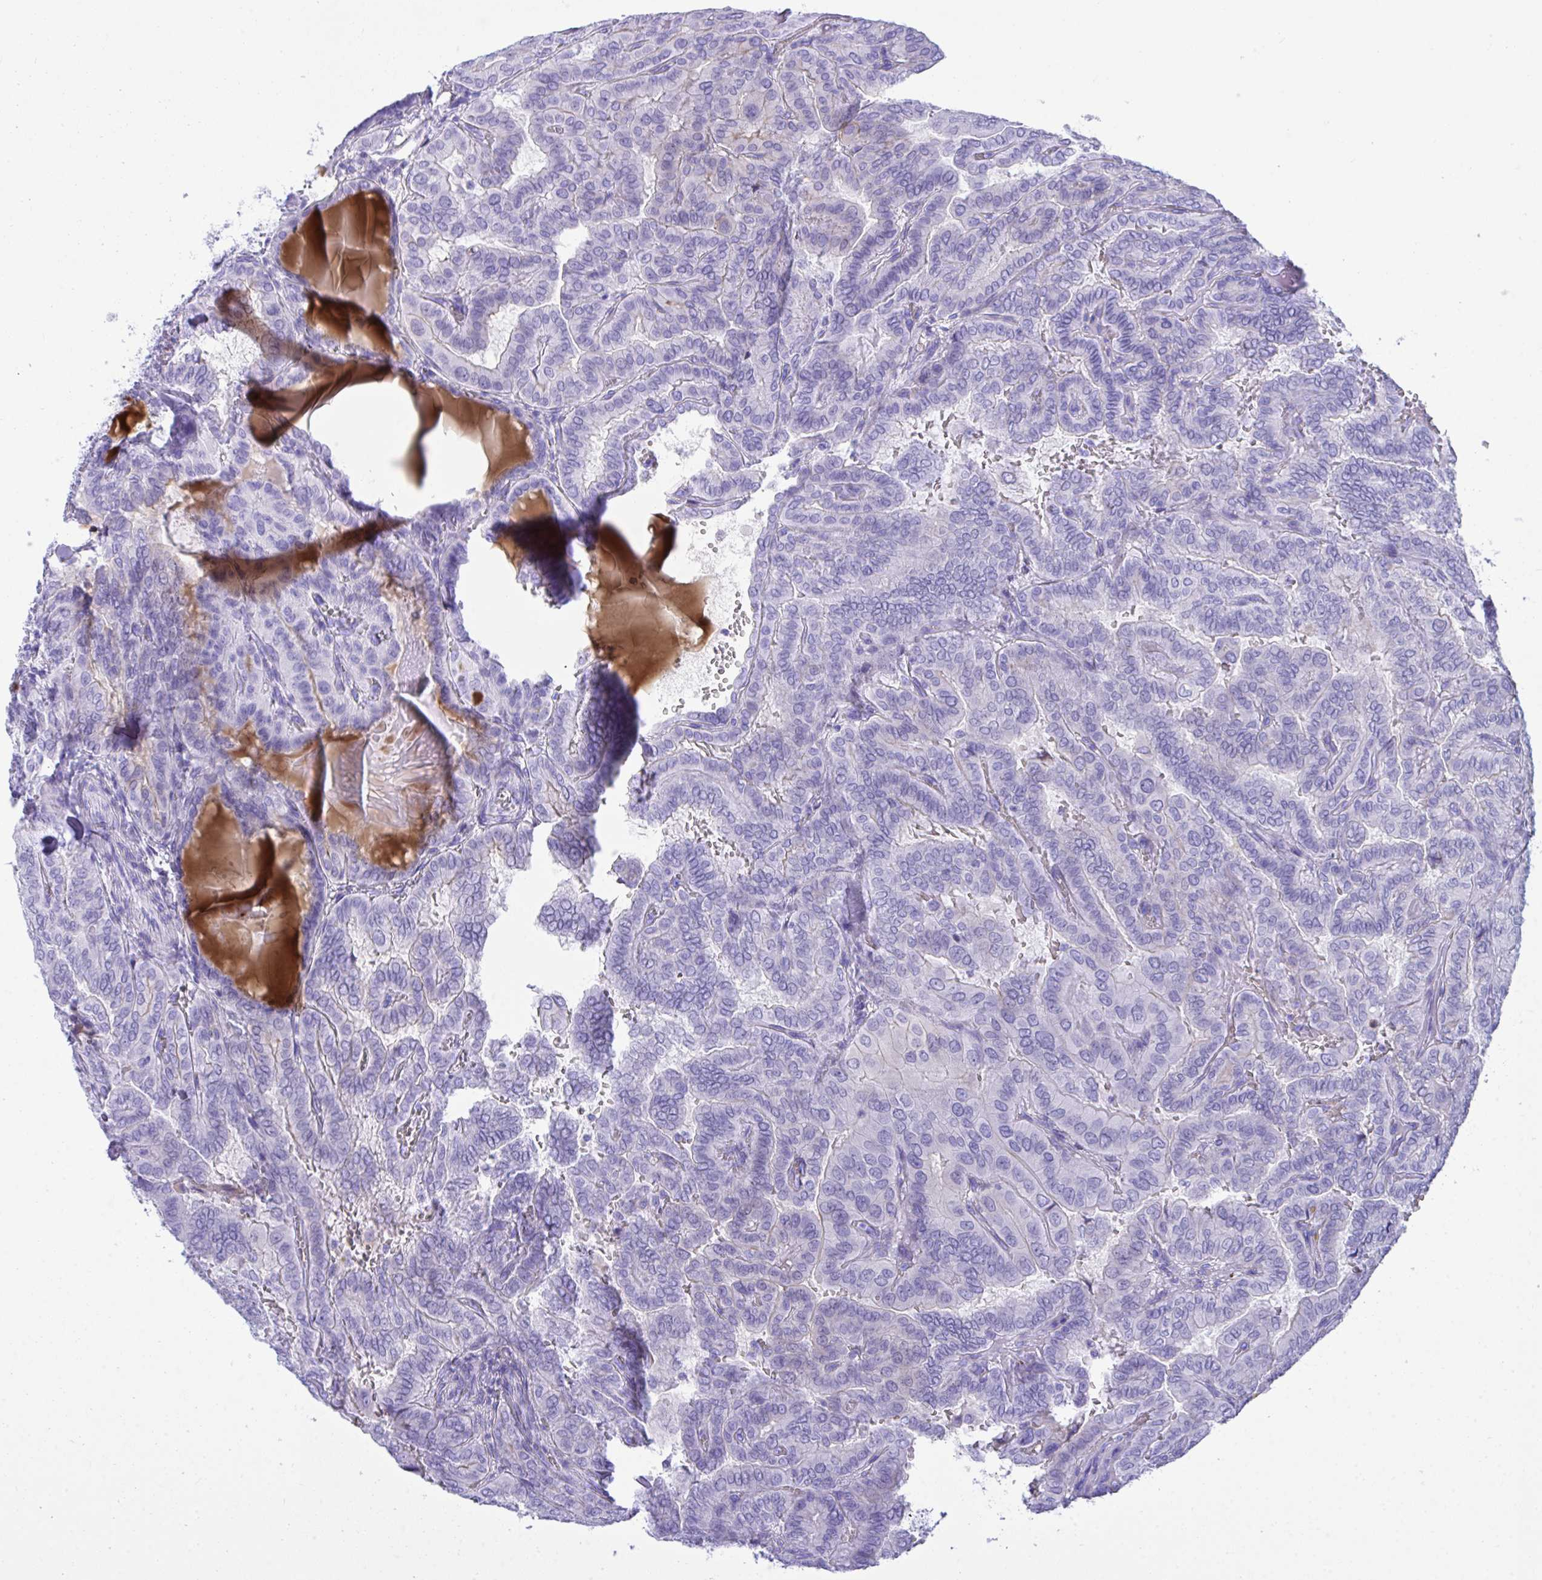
{"staining": {"intensity": "negative", "quantity": "none", "location": "none"}, "tissue": "thyroid cancer", "cell_type": "Tumor cells", "image_type": "cancer", "snomed": [{"axis": "morphology", "description": "Papillary adenocarcinoma, NOS"}, {"axis": "topography", "description": "Thyroid gland"}], "caption": "This is an immunohistochemistry histopathology image of papillary adenocarcinoma (thyroid). There is no expression in tumor cells.", "gene": "BEX5", "patient": {"sex": "female", "age": 46}}